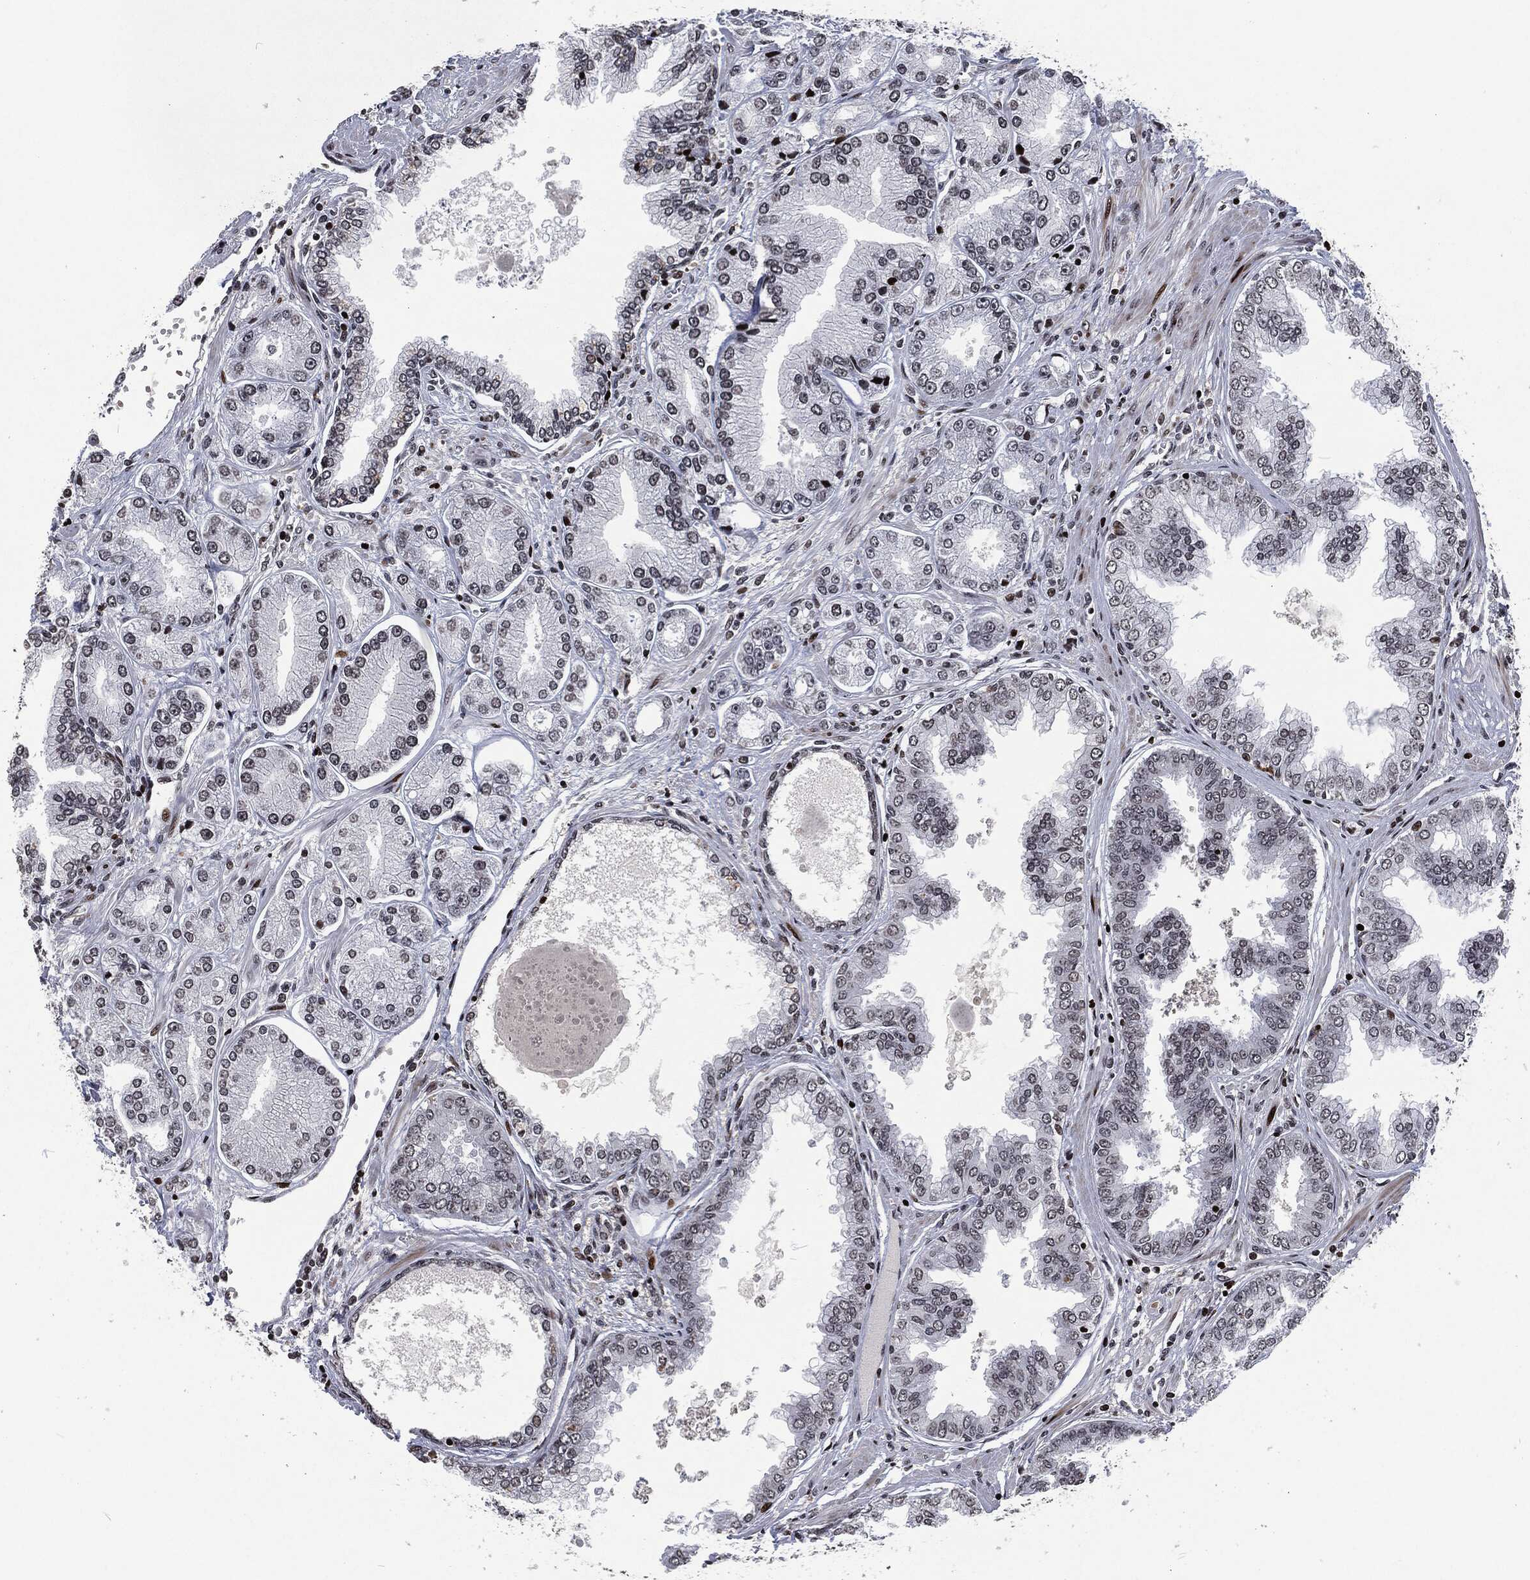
{"staining": {"intensity": "negative", "quantity": "none", "location": "none"}, "tissue": "prostate cancer", "cell_type": "Tumor cells", "image_type": "cancer", "snomed": [{"axis": "morphology", "description": "Adenocarcinoma, Low grade"}, {"axis": "topography", "description": "Prostate"}], "caption": "There is no significant staining in tumor cells of adenocarcinoma (low-grade) (prostate).", "gene": "EGFR", "patient": {"sex": "male", "age": 72}}